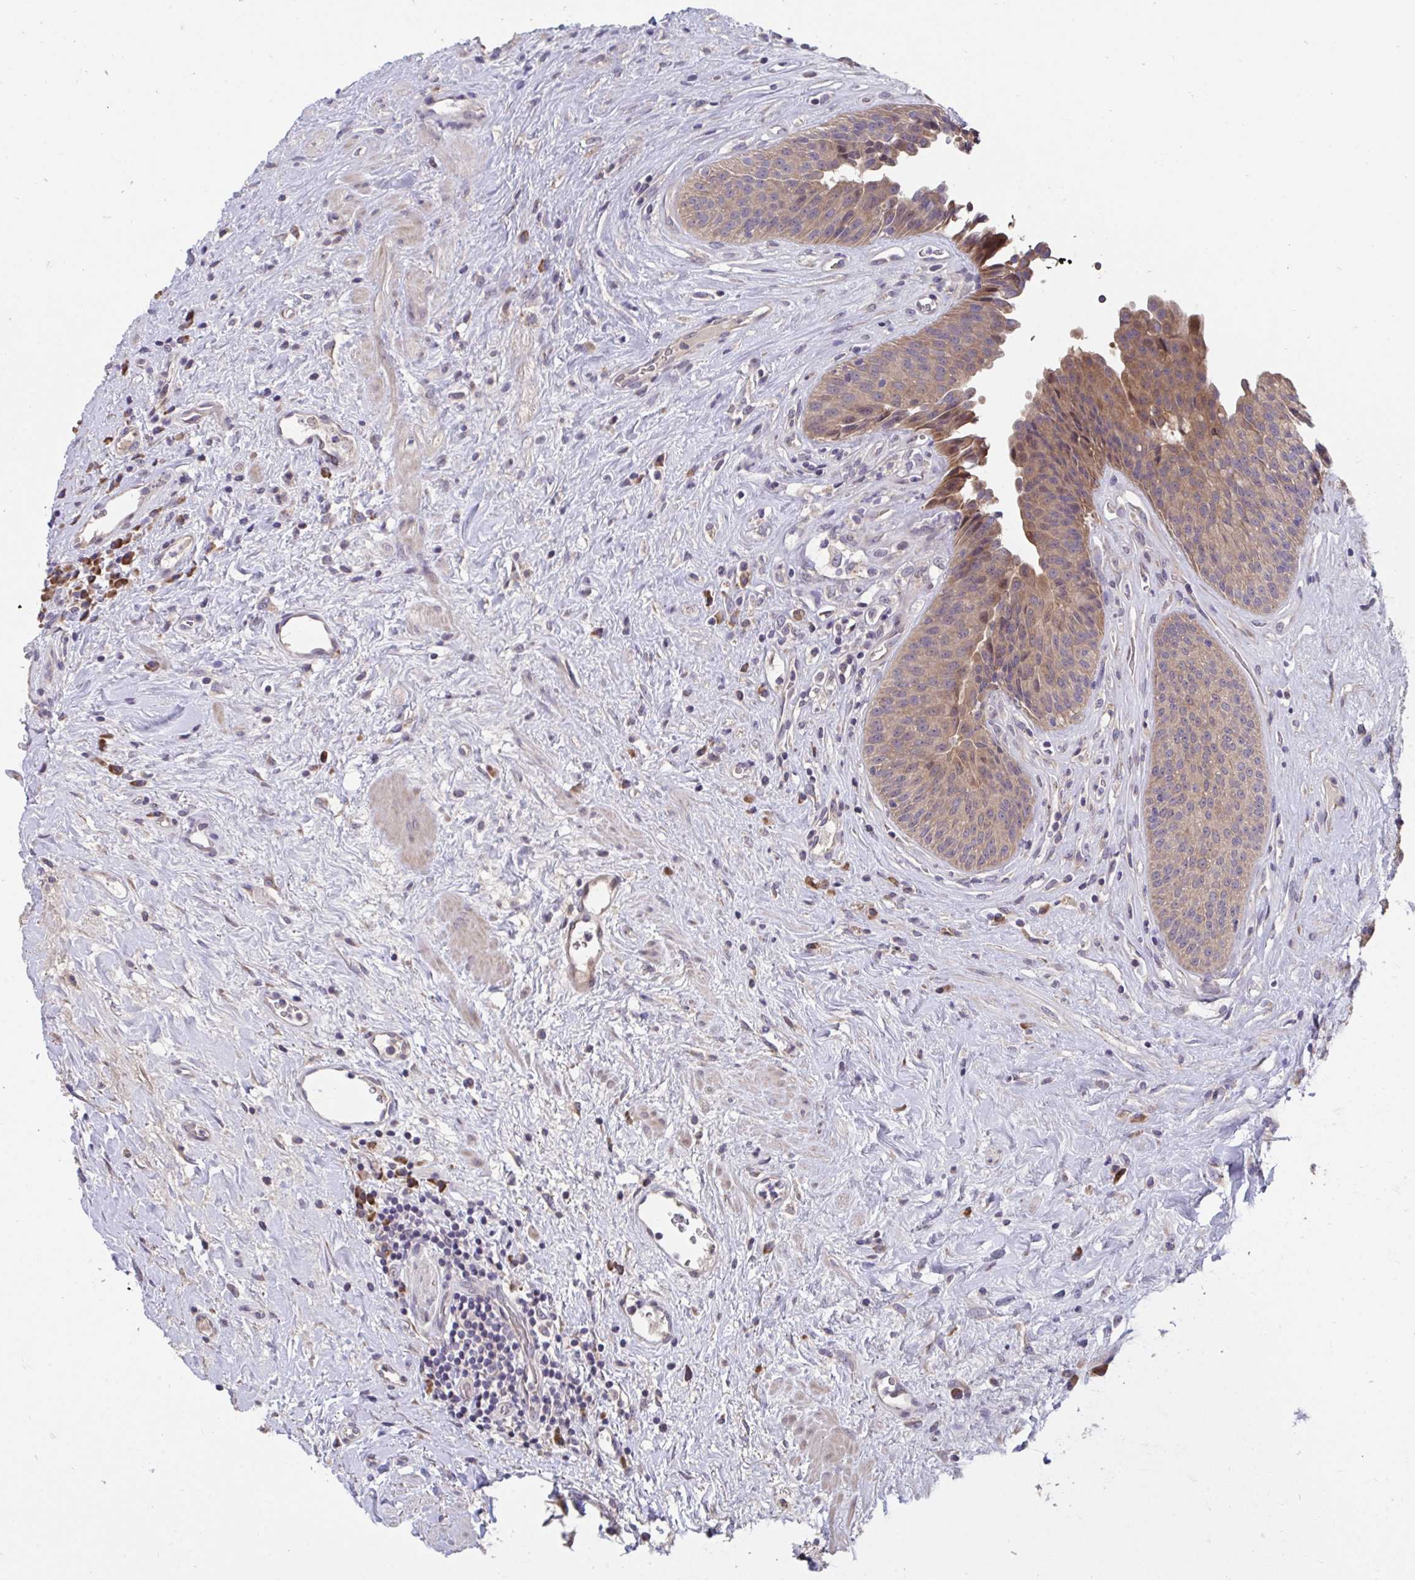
{"staining": {"intensity": "moderate", "quantity": "25%-75%", "location": "cytoplasmic/membranous"}, "tissue": "urinary bladder", "cell_type": "Urothelial cells", "image_type": "normal", "snomed": [{"axis": "morphology", "description": "Normal tissue, NOS"}, {"axis": "topography", "description": "Urinary bladder"}], "caption": "Moderate cytoplasmic/membranous expression is present in approximately 25%-75% of urothelial cells in benign urinary bladder. Immunohistochemistry (ihc) stains the protein in brown and the nuclei are stained blue.", "gene": "SUSD4", "patient": {"sex": "female", "age": 56}}